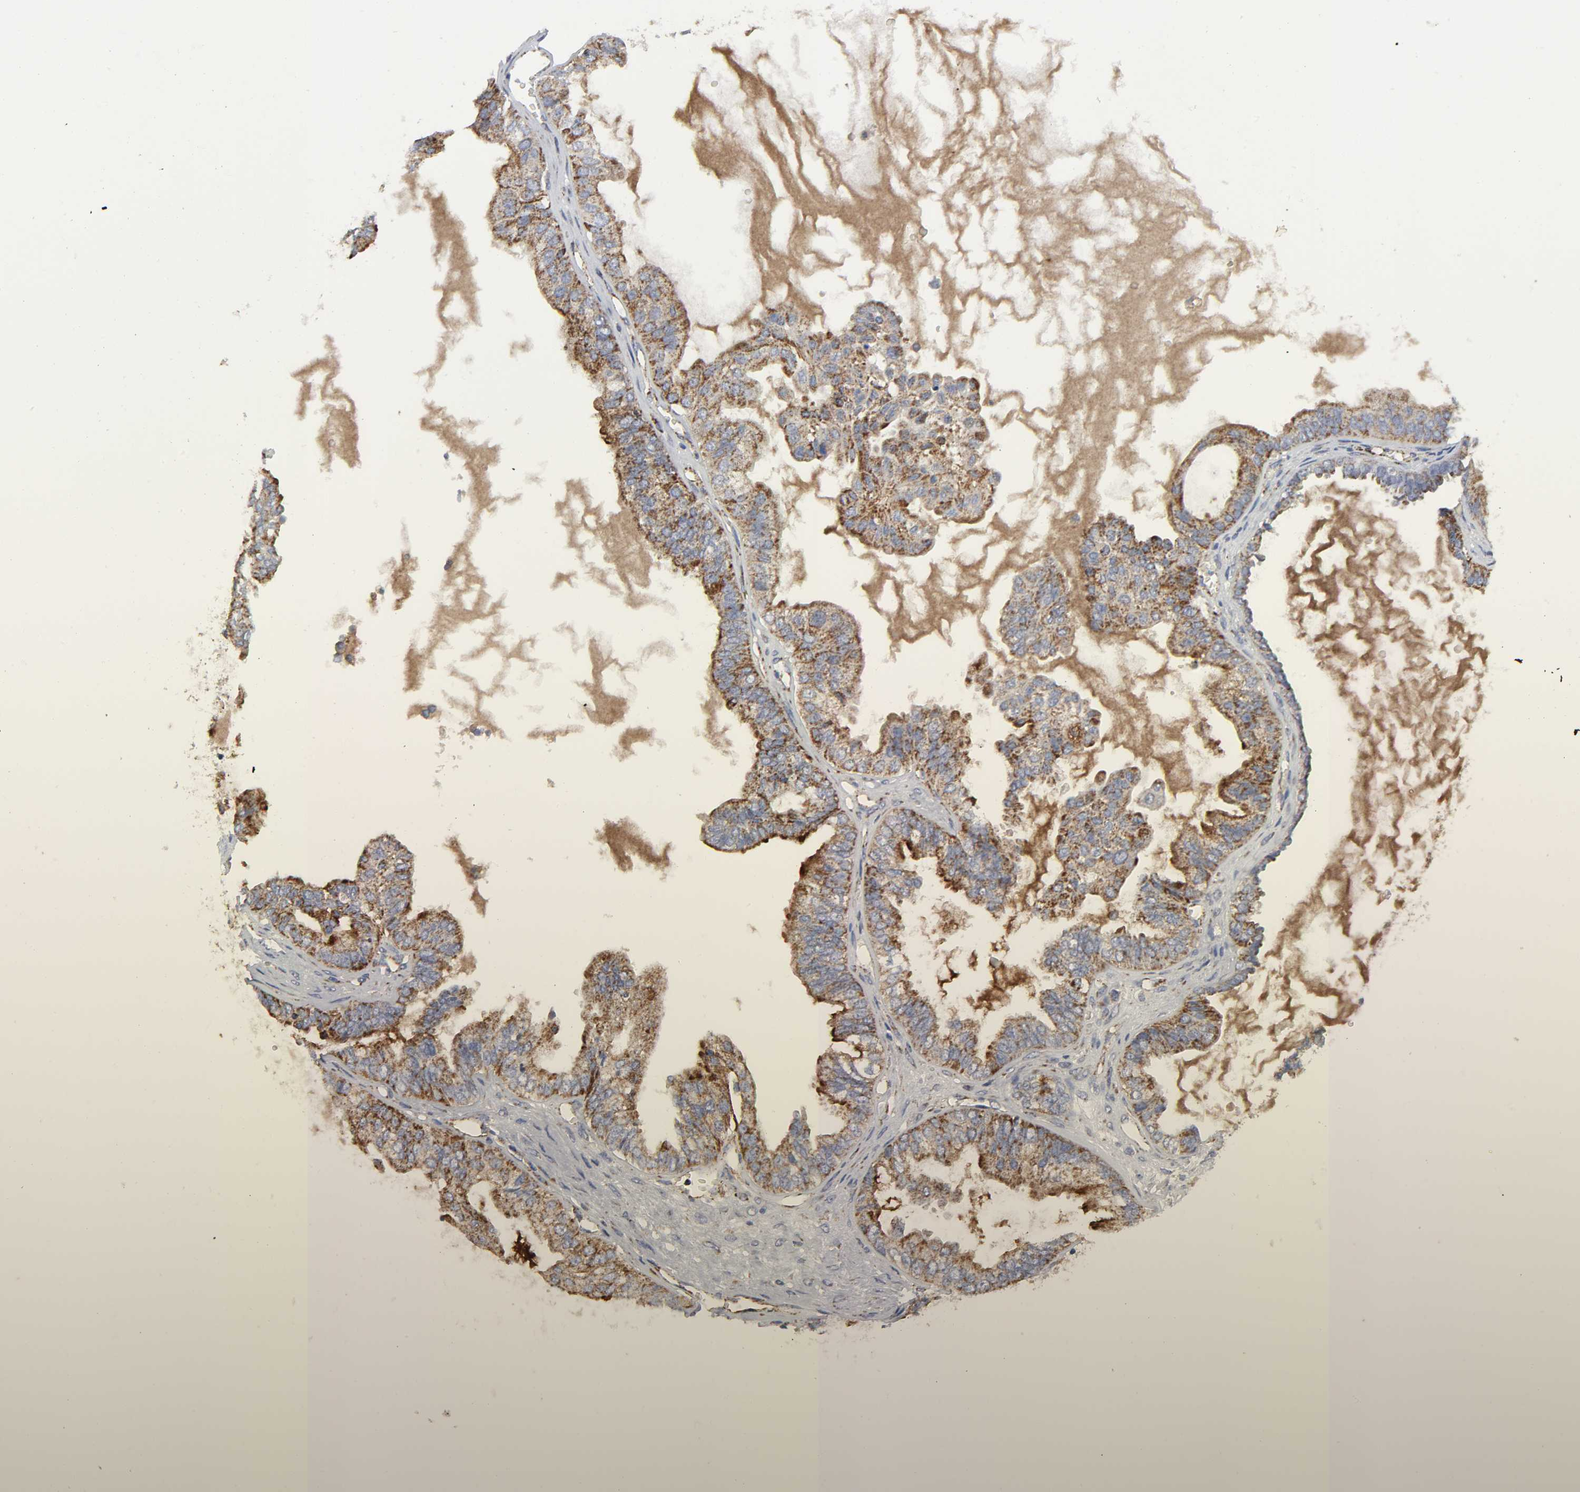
{"staining": {"intensity": "moderate", "quantity": ">75%", "location": "cytoplasmic/membranous"}, "tissue": "ovarian cancer", "cell_type": "Tumor cells", "image_type": "cancer", "snomed": [{"axis": "morphology", "description": "Carcinoma, NOS"}, {"axis": "morphology", "description": "Carcinoma, endometroid"}, {"axis": "topography", "description": "Ovary"}], "caption": "Immunohistochemistry photomicrograph of human ovarian cancer (carcinoma) stained for a protein (brown), which displays medium levels of moderate cytoplasmic/membranous expression in approximately >75% of tumor cells.", "gene": "AOPEP", "patient": {"sex": "female", "age": 50}}